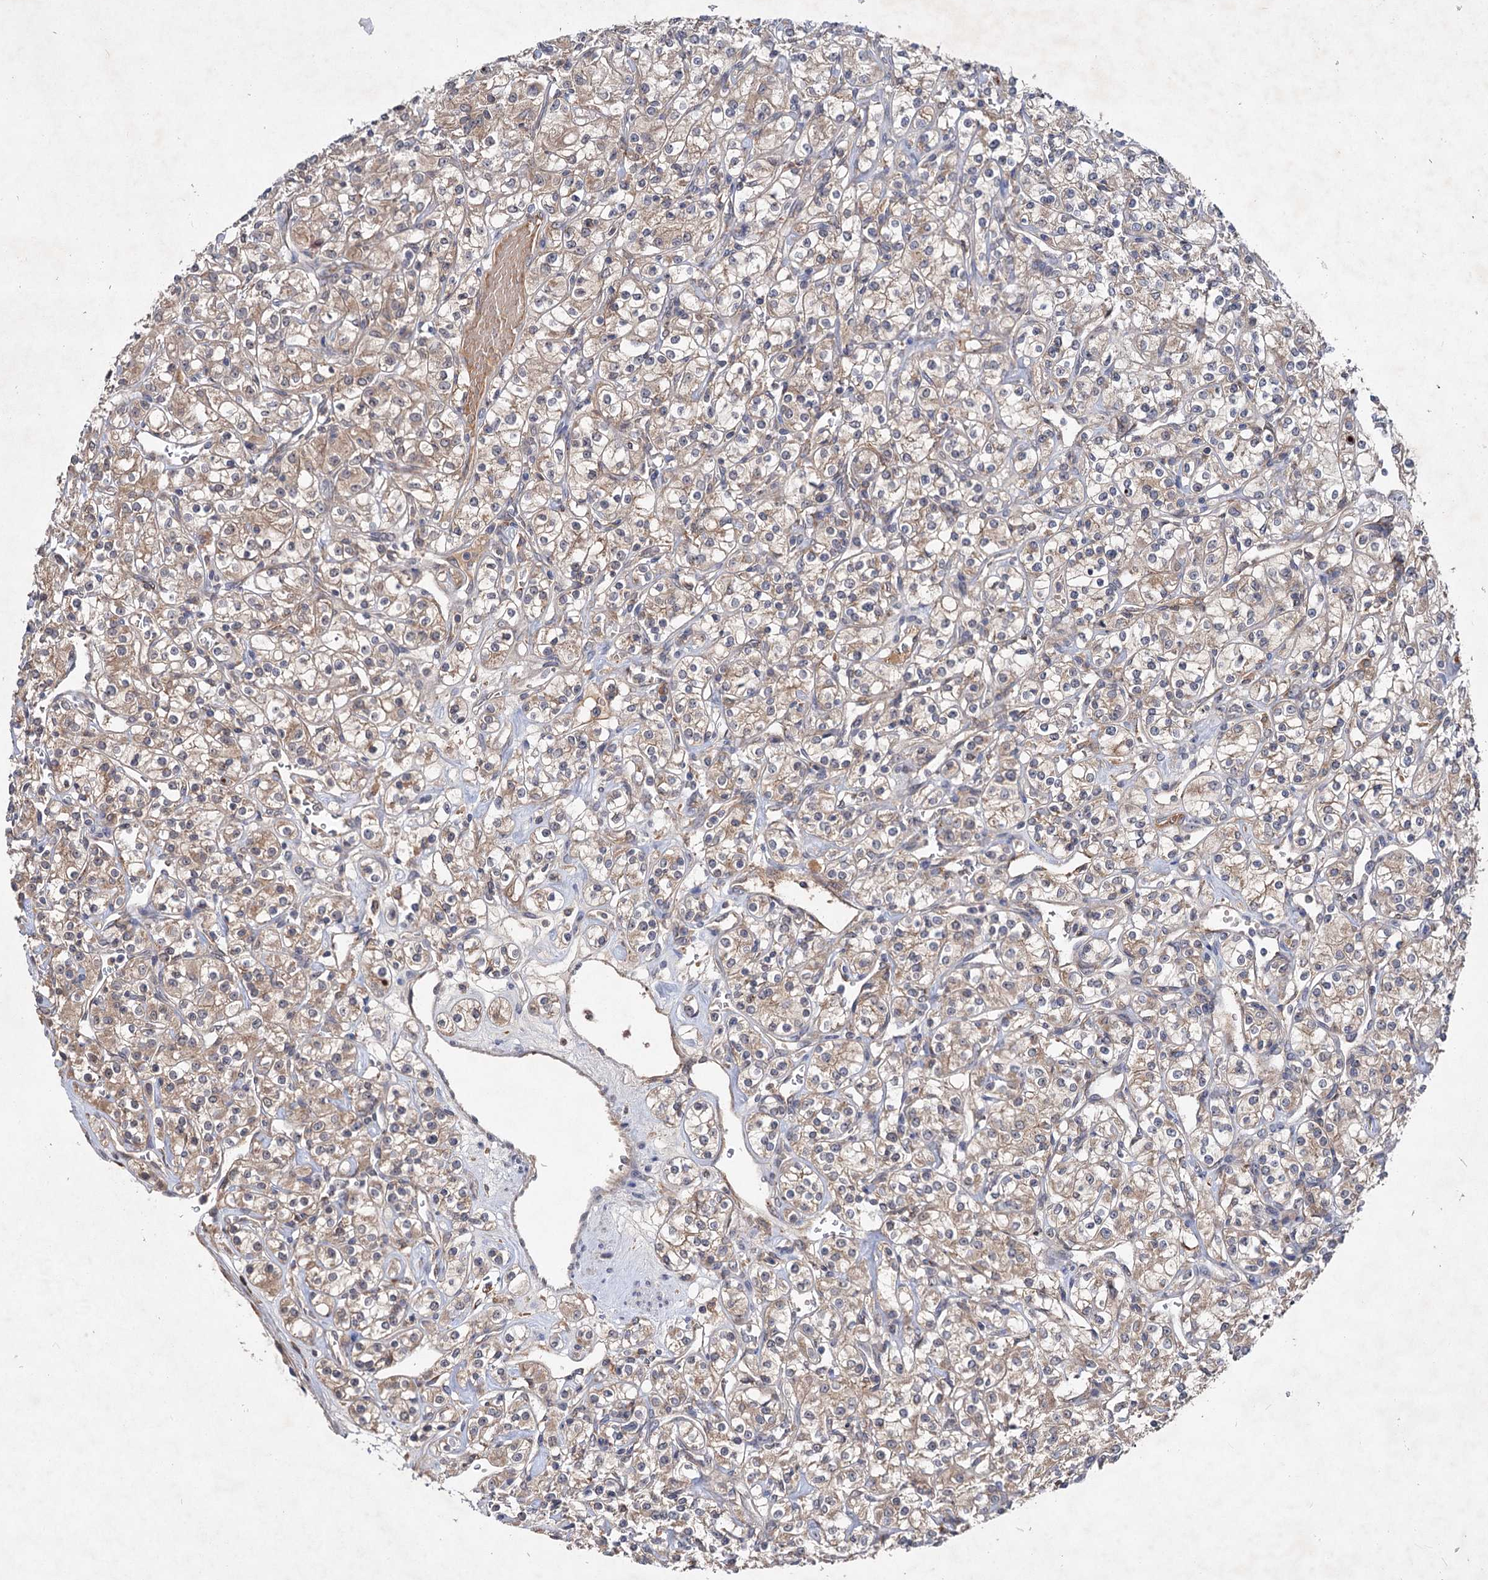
{"staining": {"intensity": "weak", "quantity": ">75%", "location": "cytoplasmic/membranous"}, "tissue": "renal cancer", "cell_type": "Tumor cells", "image_type": "cancer", "snomed": [{"axis": "morphology", "description": "Adenocarcinoma, NOS"}, {"axis": "topography", "description": "Kidney"}], "caption": "DAB (3,3'-diaminobenzidine) immunohistochemical staining of human adenocarcinoma (renal) reveals weak cytoplasmic/membranous protein positivity in approximately >75% of tumor cells.", "gene": "NUDCD2", "patient": {"sex": "male", "age": 77}}